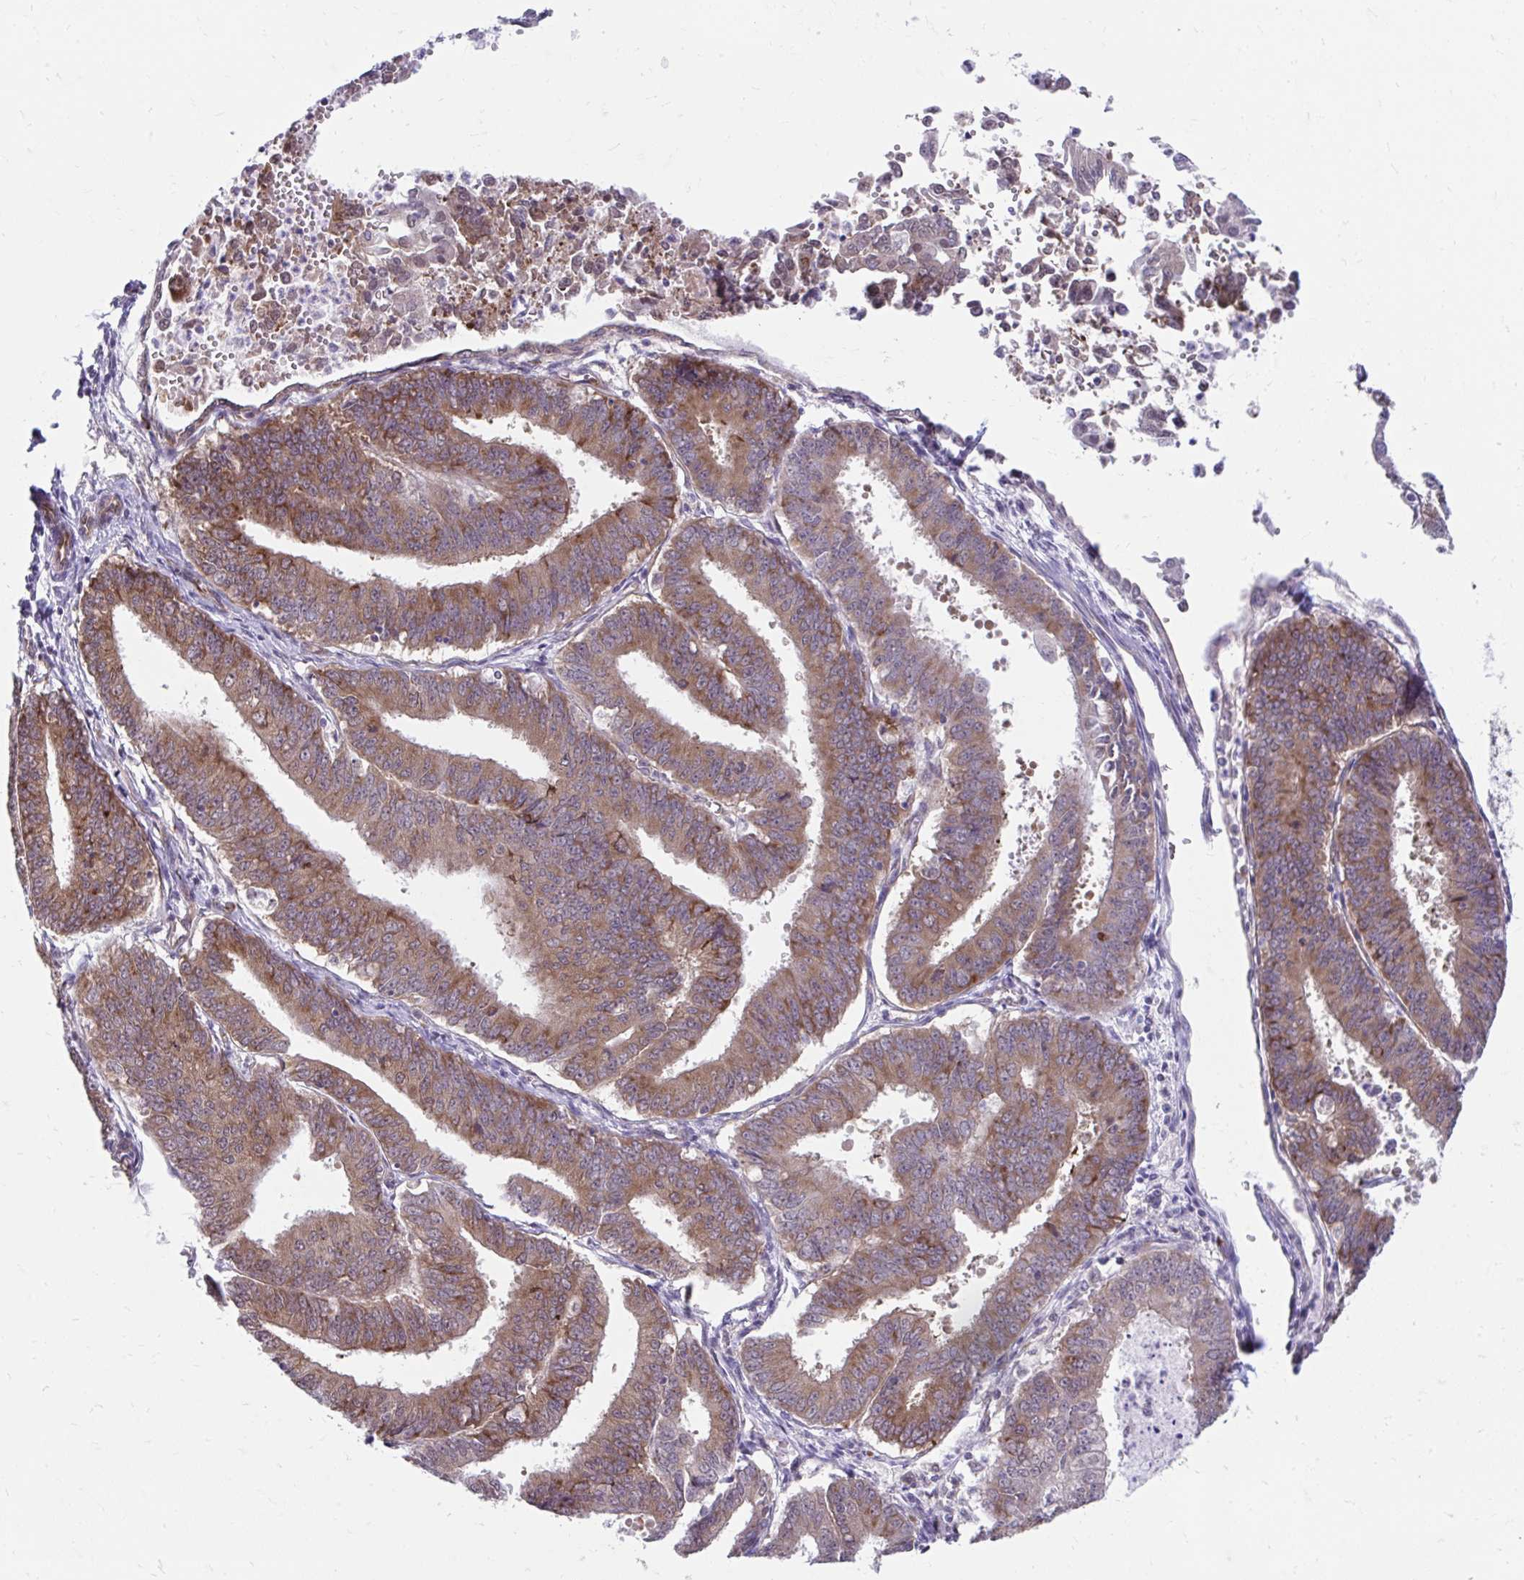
{"staining": {"intensity": "moderate", "quantity": ">75%", "location": "cytoplasmic/membranous"}, "tissue": "endometrial cancer", "cell_type": "Tumor cells", "image_type": "cancer", "snomed": [{"axis": "morphology", "description": "Adenocarcinoma, NOS"}, {"axis": "topography", "description": "Endometrium"}], "caption": "A micrograph showing moderate cytoplasmic/membranous staining in about >75% of tumor cells in endometrial adenocarcinoma, as visualized by brown immunohistochemical staining.", "gene": "SELENON", "patient": {"sex": "female", "age": 73}}